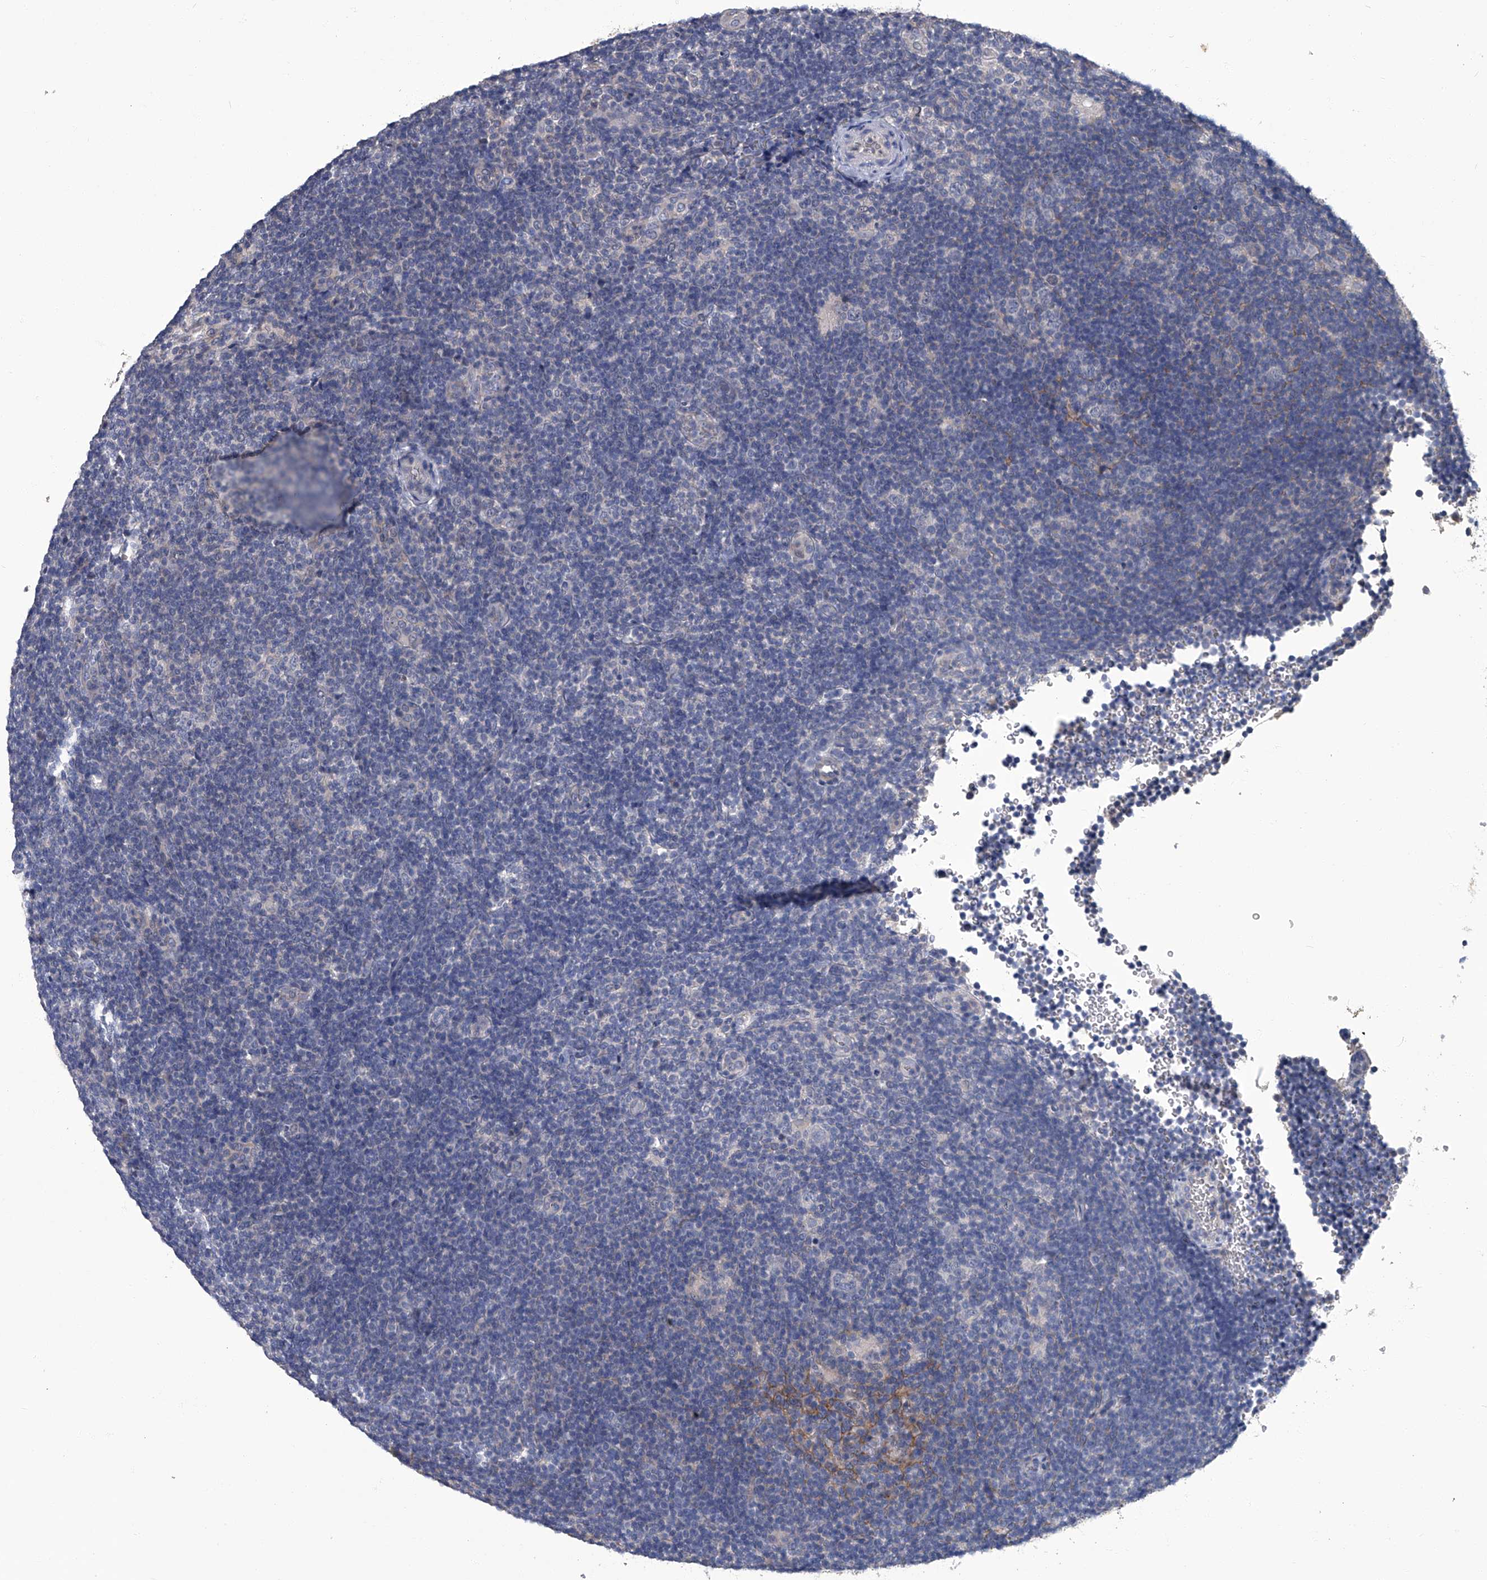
{"staining": {"intensity": "negative", "quantity": "none", "location": "none"}, "tissue": "lymphoma", "cell_type": "Tumor cells", "image_type": "cancer", "snomed": [{"axis": "morphology", "description": "Hodgkin's disease, NOS"}, {"axis": "topography", "description": "Lymph node"}], "caption": "DAB immunohistochemical staining of human lymphoma exhibits no significant expression in tumor cells.", "gene": "TGFBR1", "patient": {"sex": "female", "age": 57}}